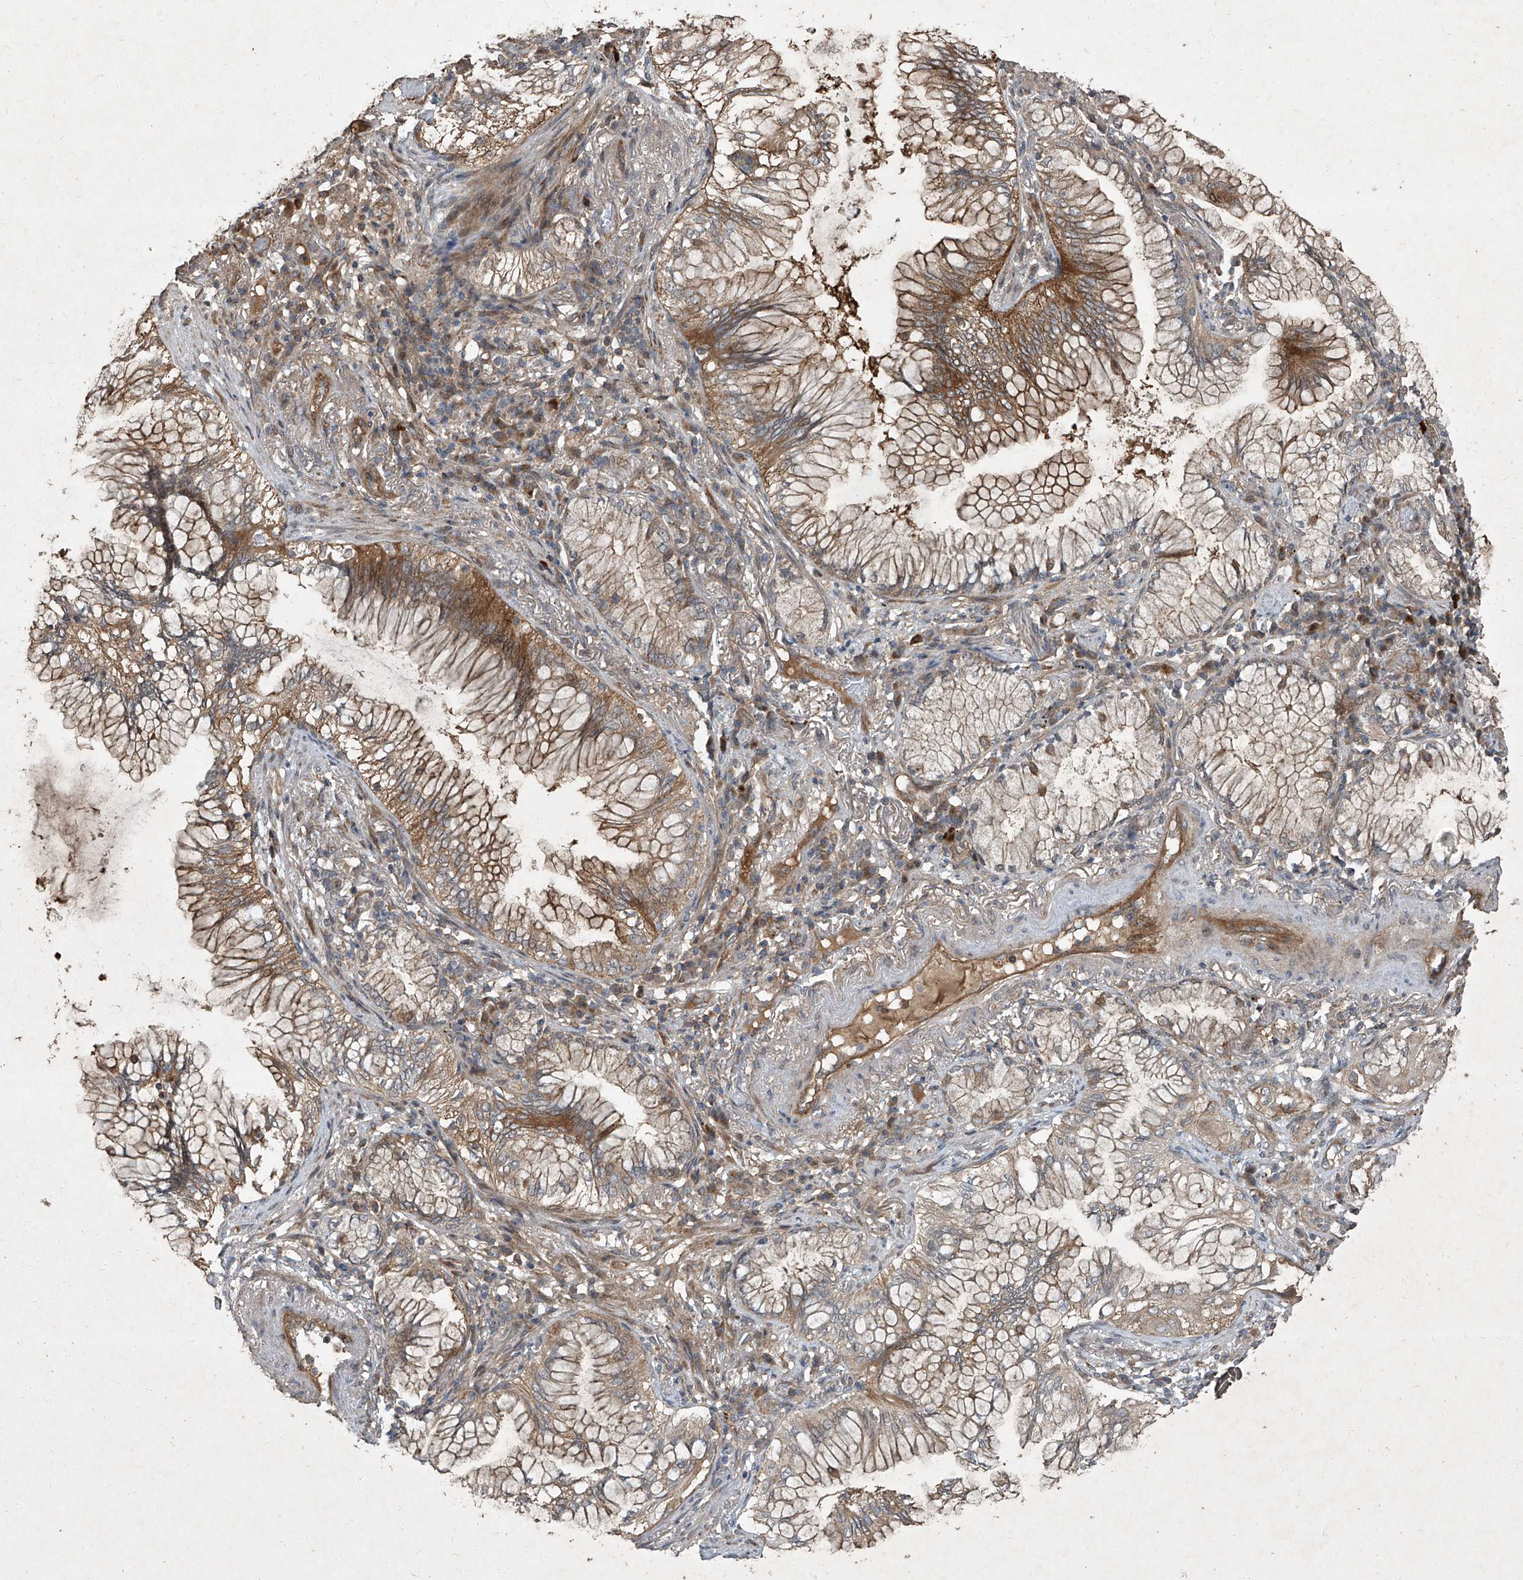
{"staining": {"intensity": "moderate", "quantity": ">75%", "location": "cytoplasmic/membranous"}, "tissue": "lung cancer", "cell_type": "Tumor cells", "image_type": "cancer", "snomed": [{"axis": "morphology", "description": "Adenocarcinoma, NOS"}, {"axis": "topography", "description": "Lung"}], "caption": "The immunohistochemical stain labels moderate cytoplasmic/membranous positivity in tumor cells of lung cancer tissue.", "gene": "CCN1", "patient": {"sex": "female", "age": 70}}